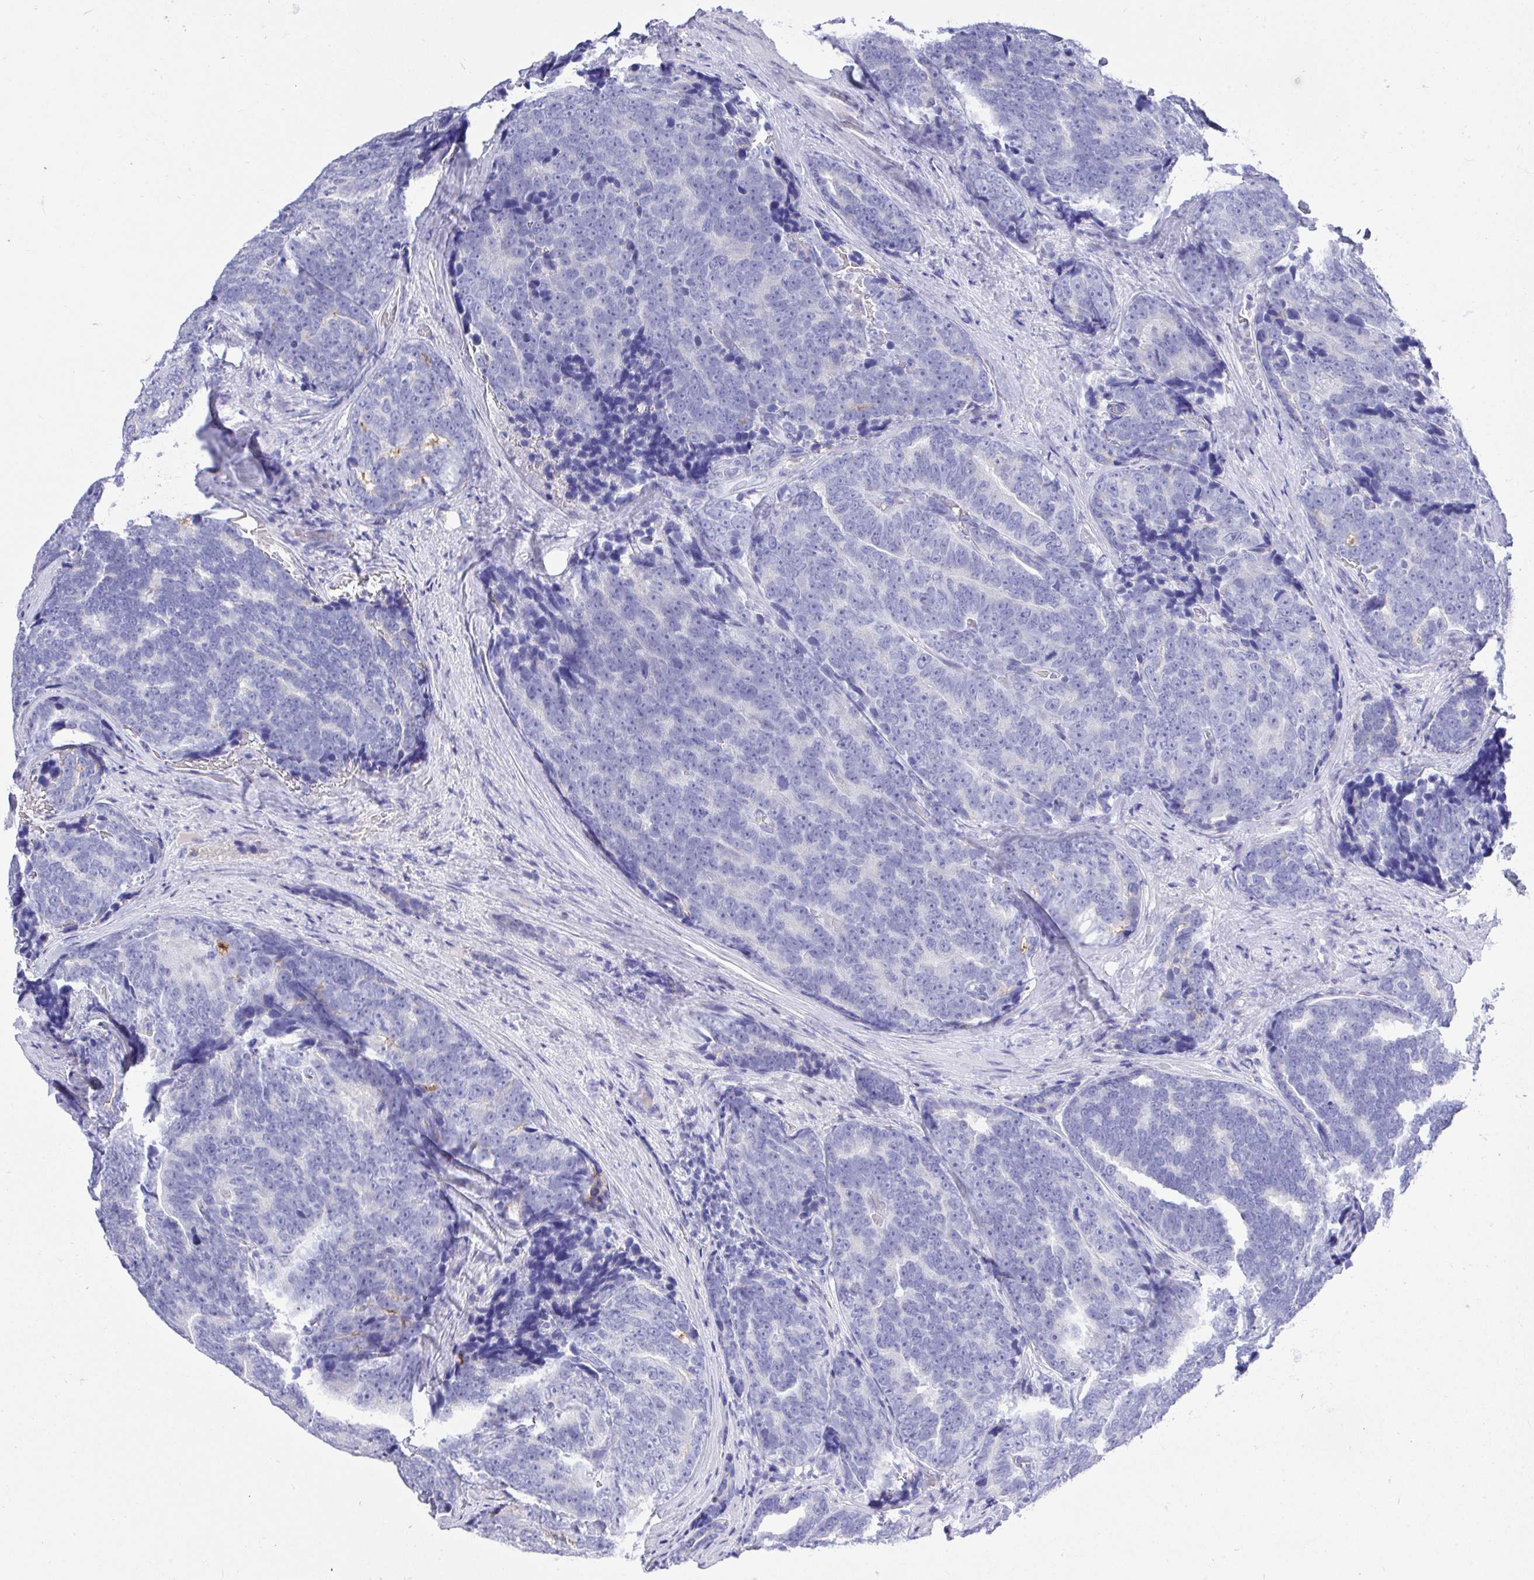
{"staining": {"intensity": "negative", "quantity": "none", "location": "none"}, "tissue": "prostate cancer", "cell_type": "Tumor cells", "image_type": "cancer", "snomed": [{"axis": "morphology", "description": "Adenocarcinoma, Low grade"}, {"axis": "topography", "description": "Prostate"}], "caption": "A micrograph of prostate low-grade adenocarcinoma stained for a protein shows no brown staining in tumor cells. (Stains: DAB (3,3'-diaminobenzidine) immunohistochemistry with hematoxylin counter stain, Microscopy: brightfield microscopy at high magnification).", "gene": "MS4A12", "patient": {"sex": "male", "age": 62}}